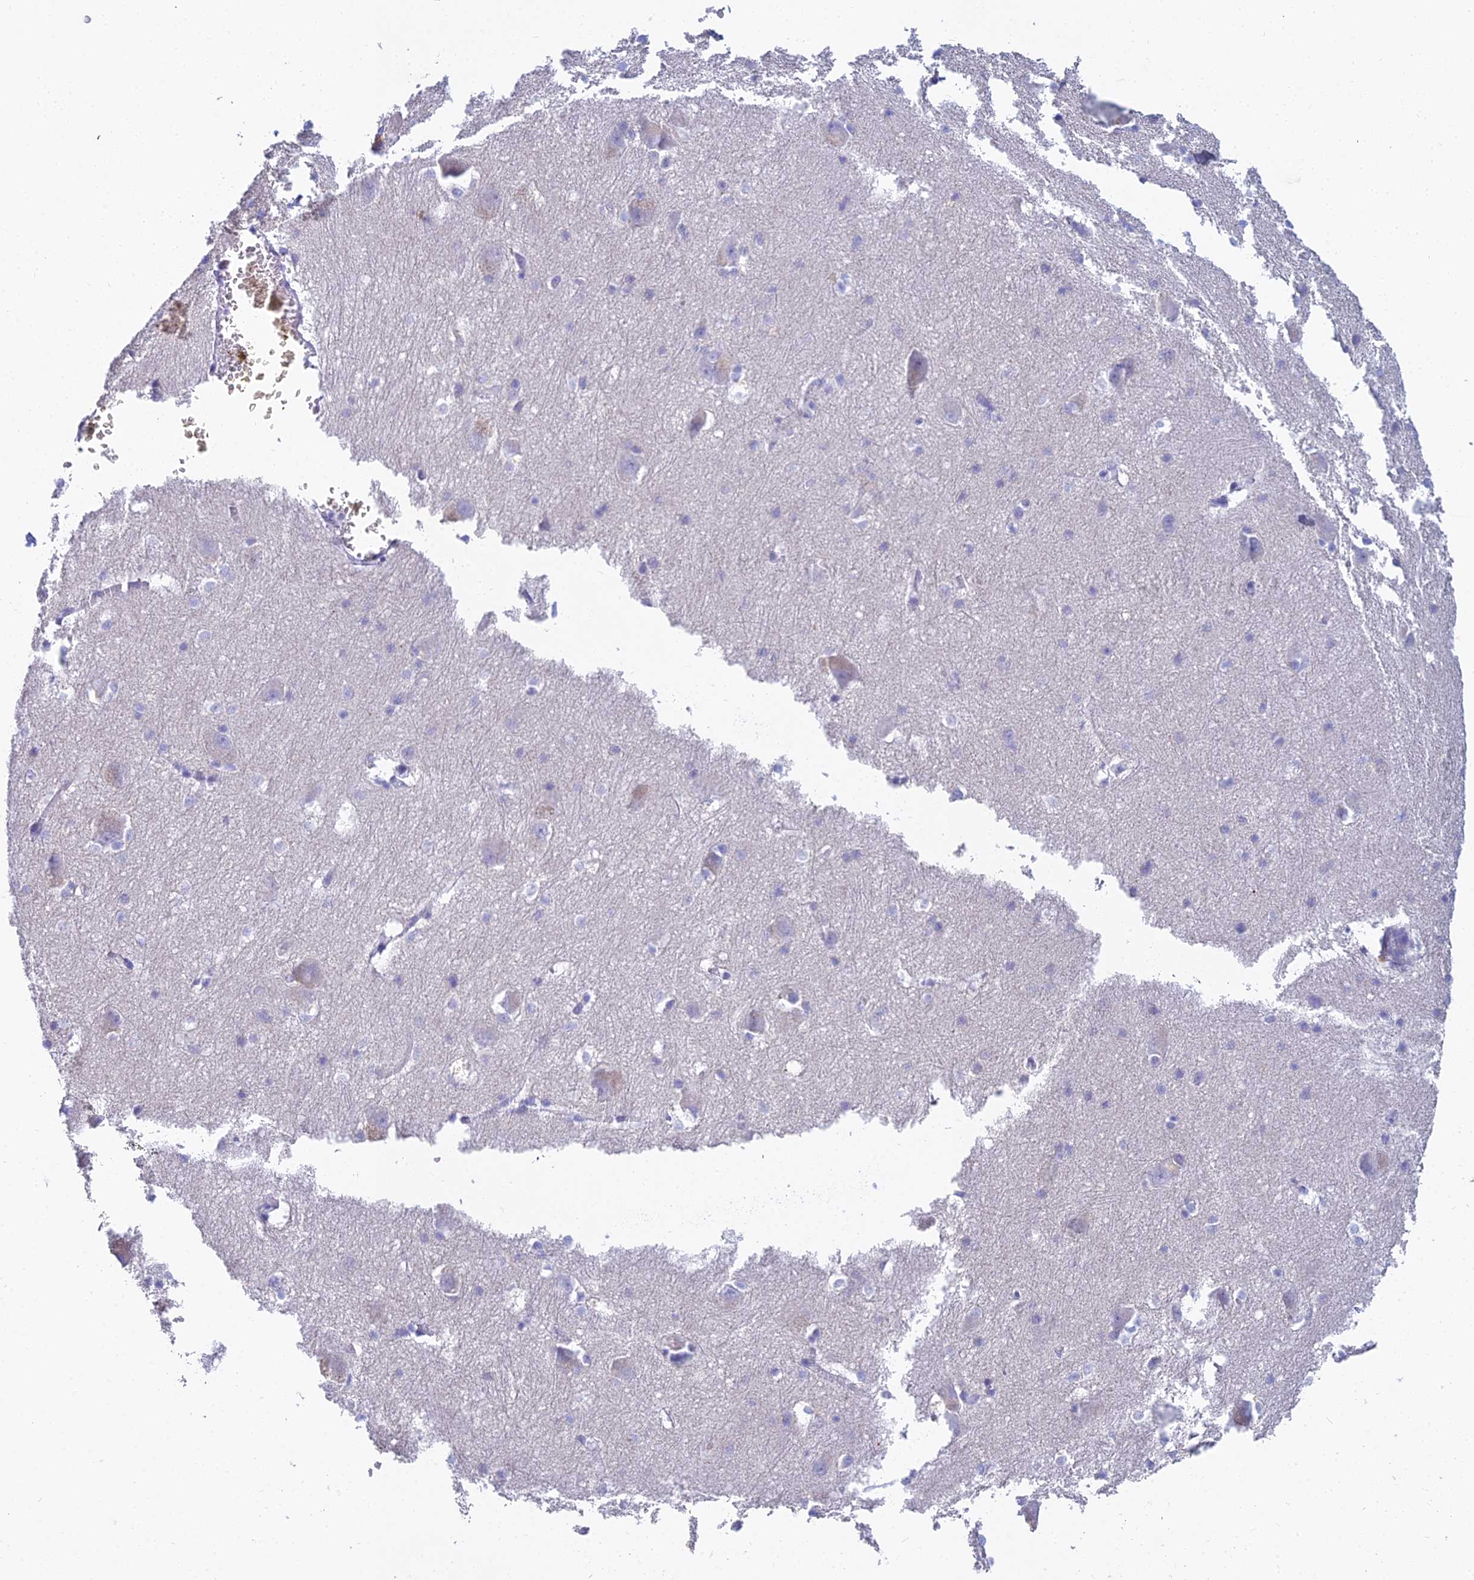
{"staining": {"intensity": "negative", "quantity": "none", "location": "none"}, "tissue": "caudate", "cell_type": "Glial cells", "image_type": "normal", "snomed": [{"axis": "morphology", "description": "Normal tissue, NOS"}, {"axis": "topography", "description": "Lateral ventricle wall"}], "caption": "Immunohistochemistry image of benign caudate: caudate stained with DAB (3,3'-diaminobenzidine) reveals no significant protein expression in glial cells.", "gene": "MCM2", "patient": {"sex": "male", "age": 37}}